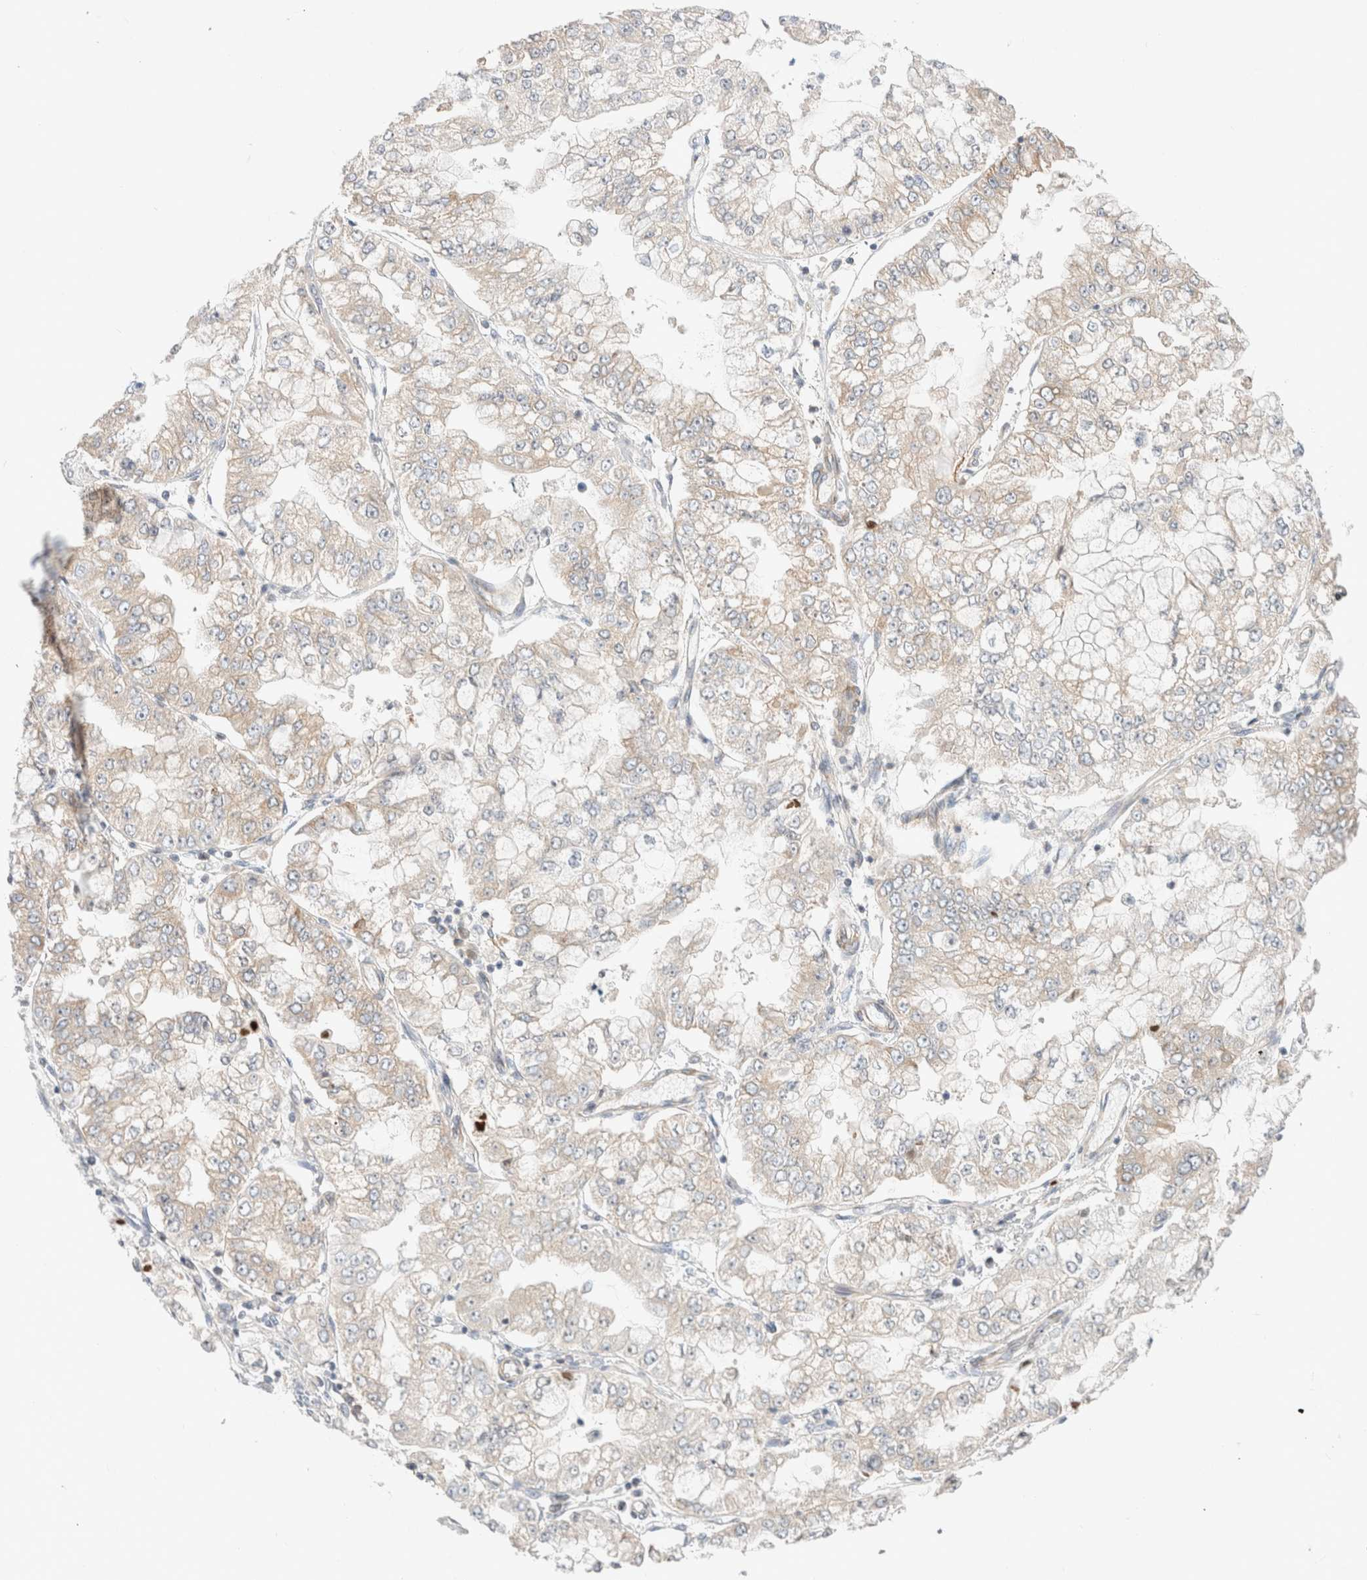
{"staining": {"intensity": "negative", "quantity": "none", "location": "none"}, "tissue": "stomach cancer", "cell_type": "Tumor cells", "image_type": "cancer", "snomed": [{"axis": "morphology", "description": "Adenocarcinoma, NOS"}, {"axis": "topography", "description": "Stomach"}], "caption": "Immunohistochemistry (IHC) image of neoplastic tissue: adenocarcinoma (stomach) stained with DAB displays no significant protein staining in tumor cells.", "gene": "MARK3", "patient": {"sex": "male", "age": 76}}